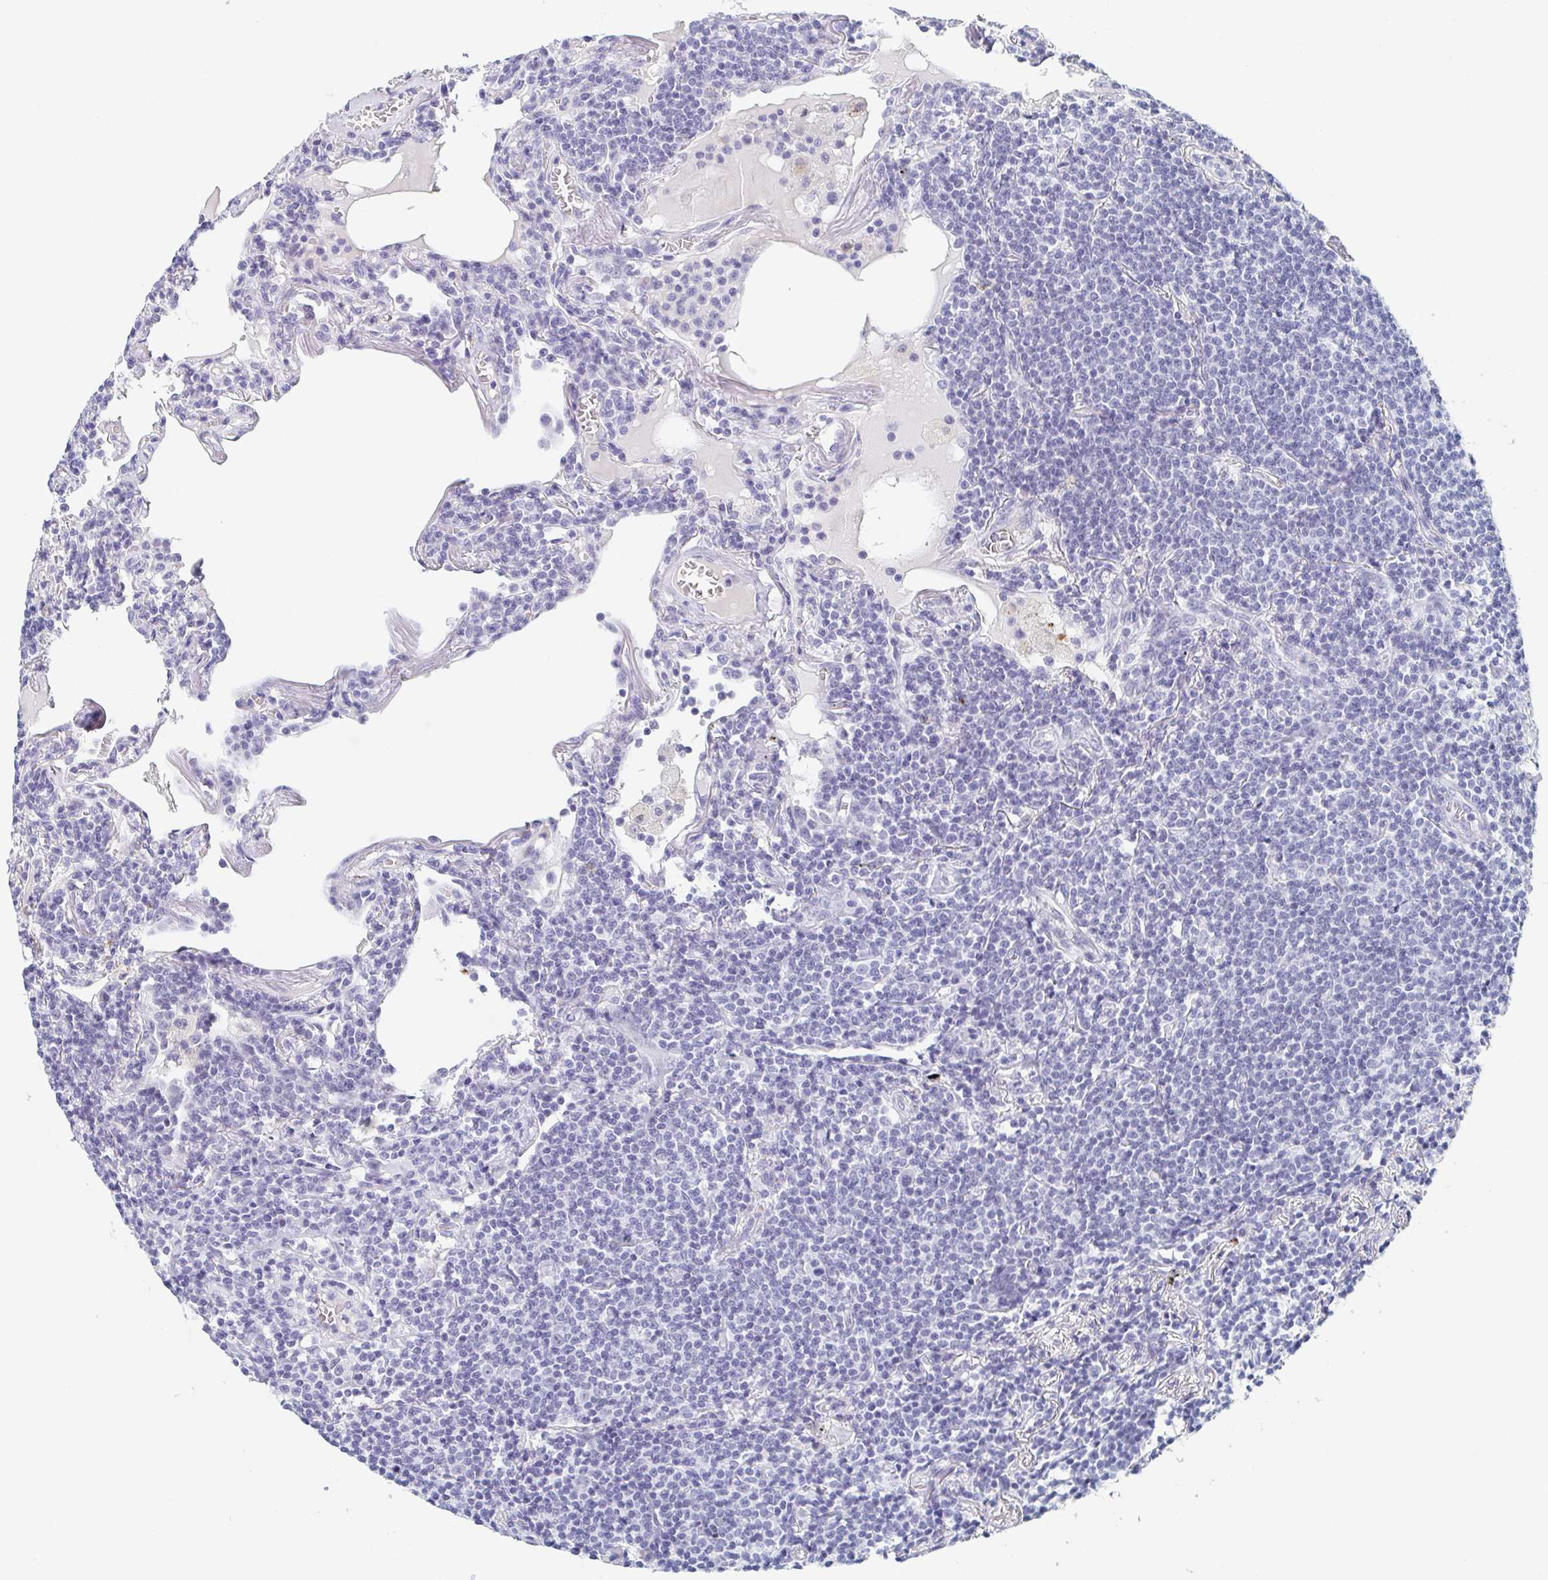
{"staining": {"intensity": "negative", "quantity": "none", "location": "none"}, "tissue": "lymphoma", "cell_type": "Tumor cells", "image_type": "cancer", "snomed": [{"axis": "morphology", "description": "Malignant lymphoma, non-Hodgkin's type, Low grade"}, {"axis": "topography", "description": "Lung"}], "caption": "Tumor cells are negative for protein expression in human low-grade malignant lymphoma, non-Hodgkin's type.", "gene": "REG4", "patient": {"sex": "female", "age": 71}}